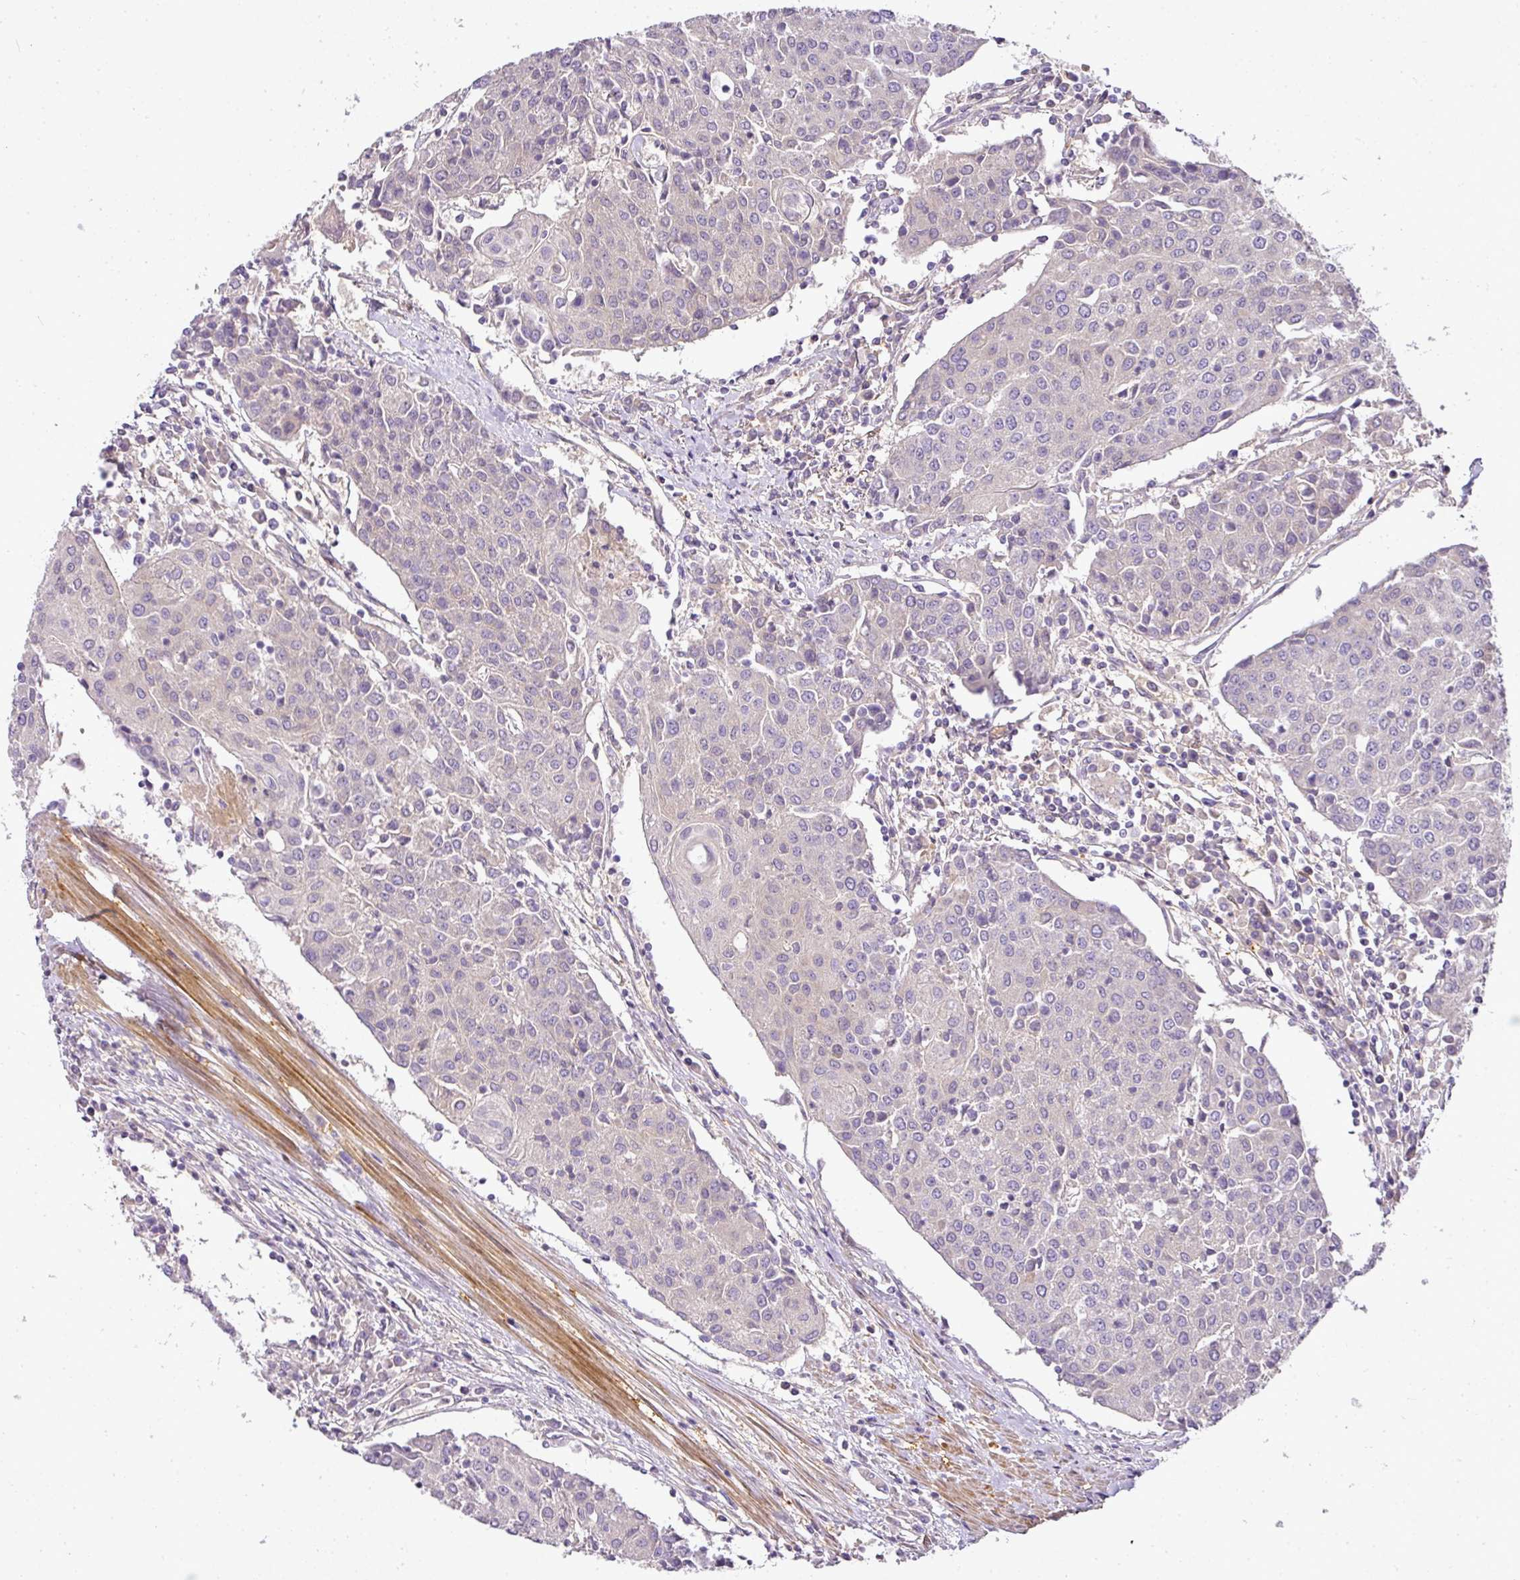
{"staining": {"intensity": "negative", "quantity": "none", "location": "none"}, "tissue": "urothelial cancer", "cell_type": "Tumor cells", "image_type": "cancer", "snomed": [{"axis": "morphology", "description": "Urothelial carcinoma, High grade"}, {"axis": "topography", "description": "Urinary bladder"}], "caption": "This photomicrograph is of urothelial cancer stained with immunohistochemistry (IHC) to label a protein in brown with the nuclei are counter-stained blue. There is no positivity in tumor cells. (DAB immunohistochemistry (IHC), high magnification).", "gene": "ADH5", "patient": {"sex": "female", "age": 85}}